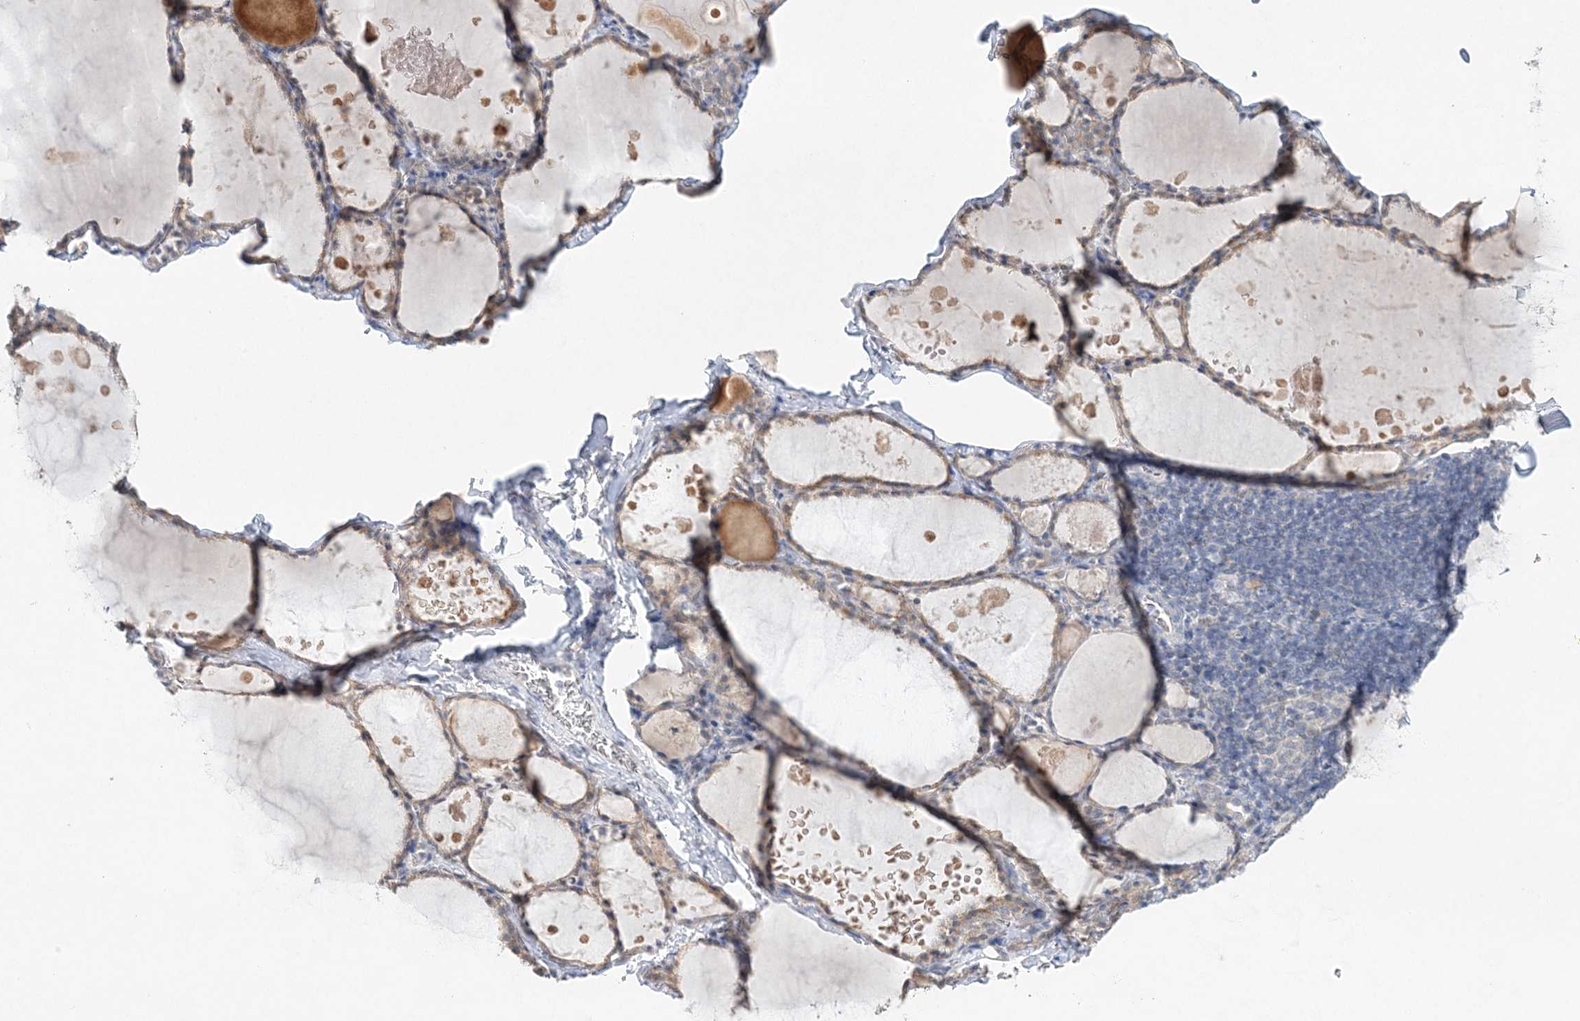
{"staining": {"intensity": "weak", "quantity": "25%-75%", "location": "cytoplasmic/membranous"}, "tissue": "thyroid gland", "cell_type": "Glandular cells", "image_type": "normal", "snomed": [{"axis": "morphology", "description": "Normal tissue, NOS"}, {"axis": "topography", "description": "Thyroid gland"}], "caption": "High-magnification brightfield microscopy of unremarkable thyroid gland stained with DAB (brown) and counterstained with hematoxylin (blue). glandular cells exhibit weak cytoplasmic/membranous expression is identified in about25%-75% of cells.", "gene": "MAT2B", "patient": {"sex": "male", "age": 56}}